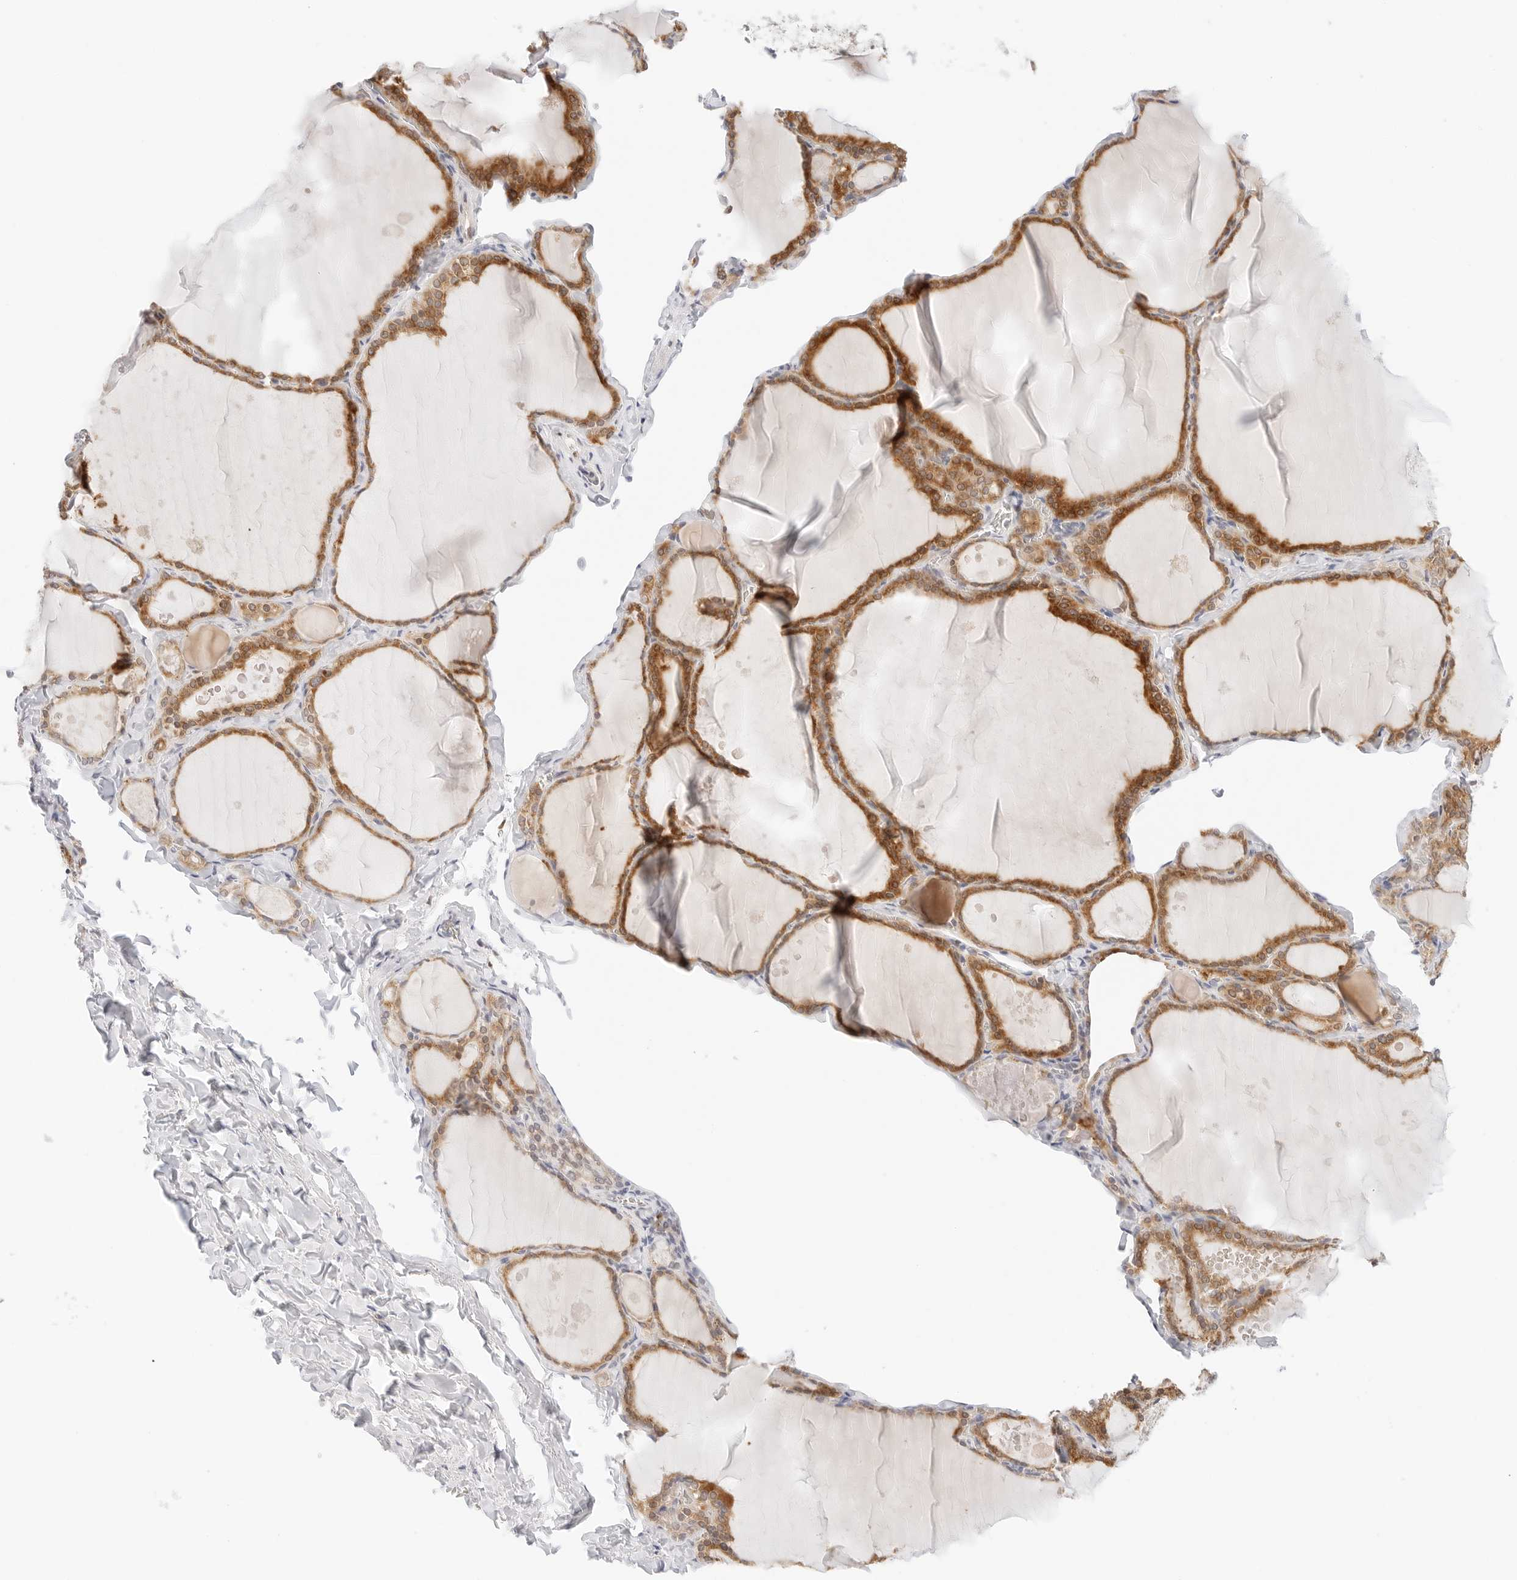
{"staining": {"intensity": "moderate", "quantity": ">75%", "location": "cytoplasmic/membranous"}, "tissue": "thyroid gland", "cell_type": "Glandular cells", "image_type": "normal", "snomed": [{"axis": "morphology", "description": "Normal tissue, NOS"}, {"axis": "topography", "description": "Thyroid gland"}], "caption": "Glandular cells reveal medium levels of moderate cytoplasmic/membranous expression in about >75% of cells in normal human thyroid gland. (brown staining indicates protein expression, while blue staining denotes nuclei).", "gene": "ERO1B", "patient": {"sex": "male", "age": 56}}